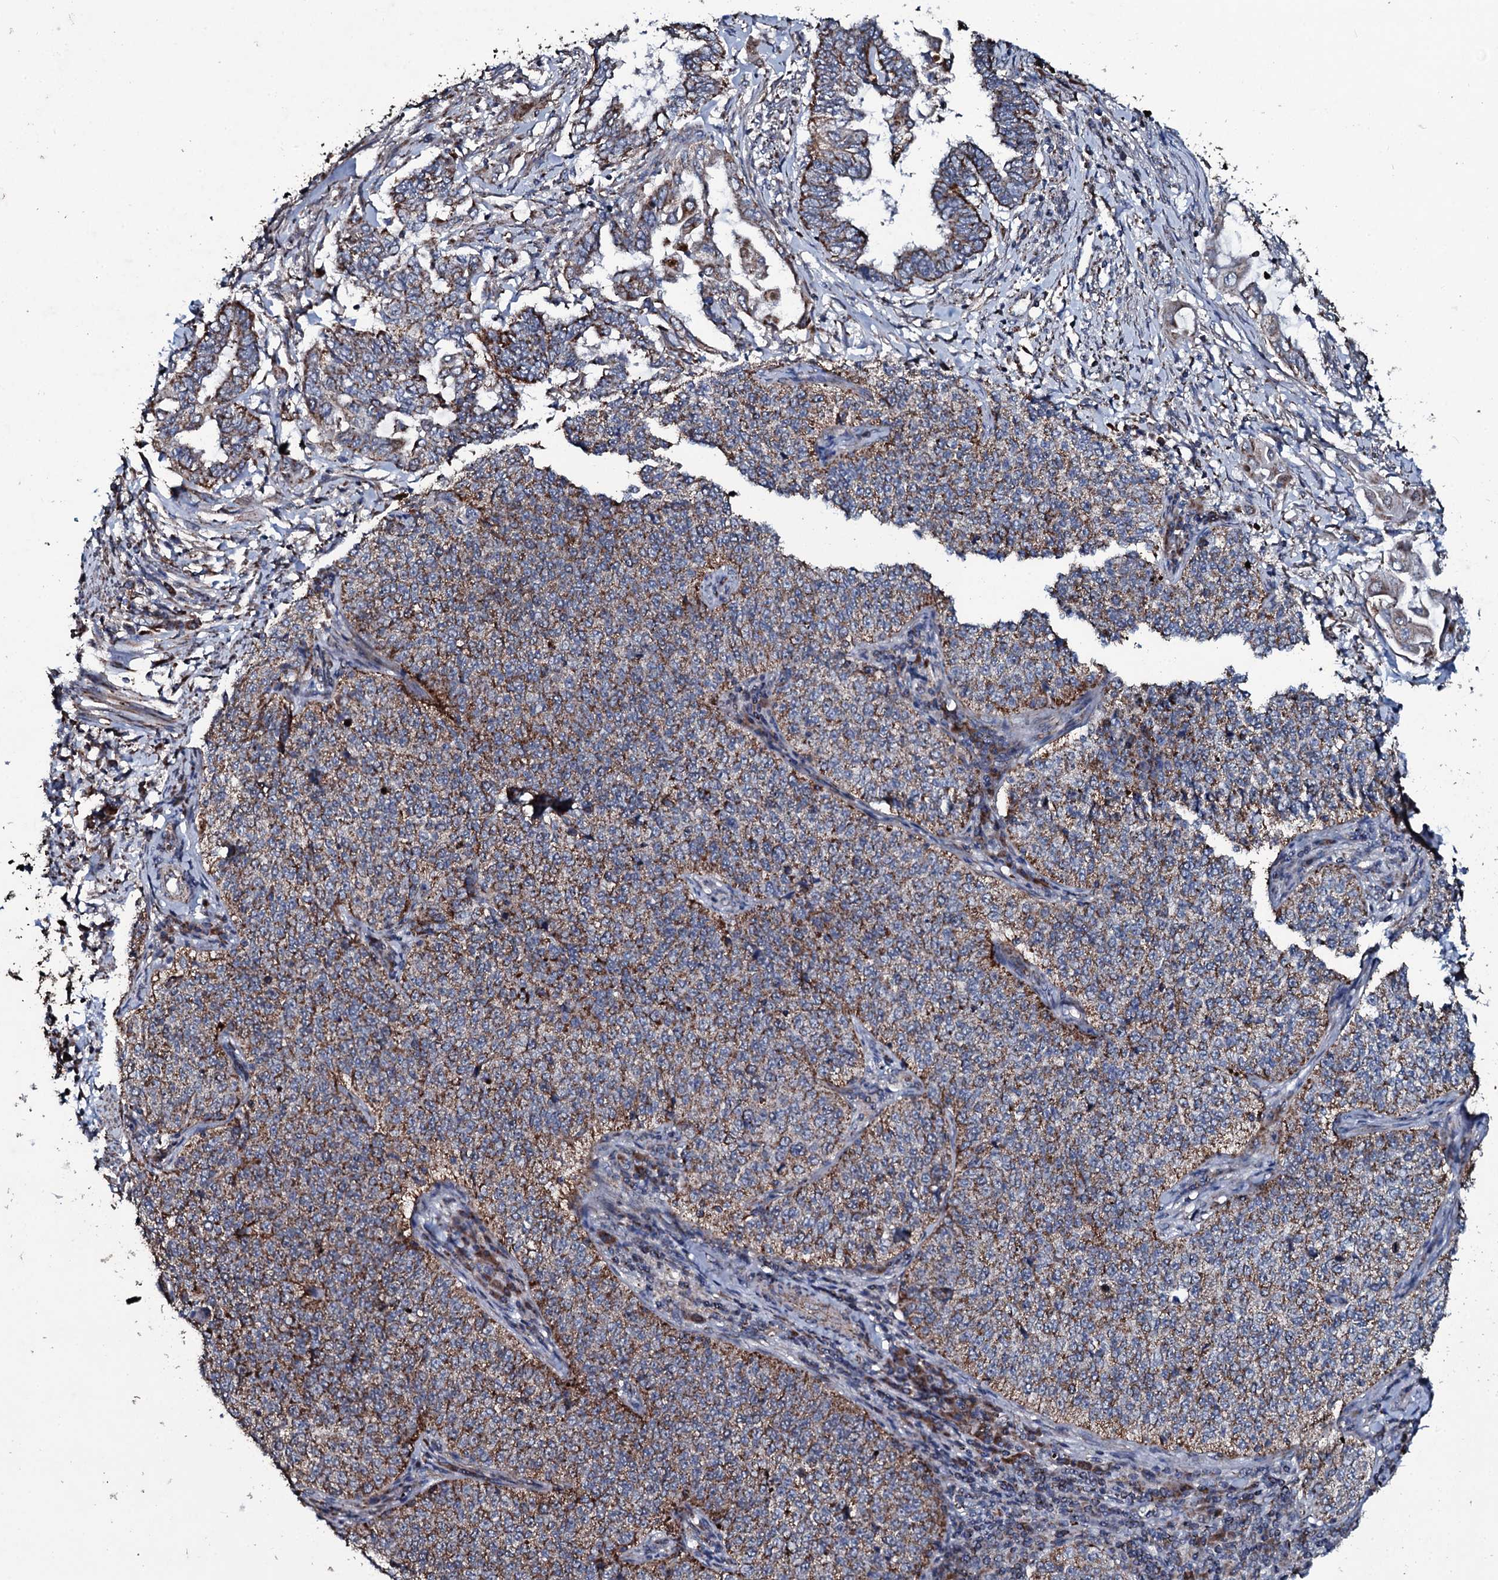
{"staining": {"intensity": "moderate", "quantity": ">75%", "location": "cytoplasmic/membranous"}, "tissue": "cervical cancer", "cell_type": "Tumor cells", "image_type": "cancer", "snomed": [{"axis": "morphology", "description": "Squamous cell carcinoma, NOS"}, {"axis": "topography", "description": "Cervix"}], "caption": "This micrograph demonstrates immunohistochemistry staining of cervical cancer, with medium moderate cytoplasmic/membranous expression in about >75% of tumor cells.", "gene": "DYNC2I2", "patient": {"sex": "female", "age": 35}}